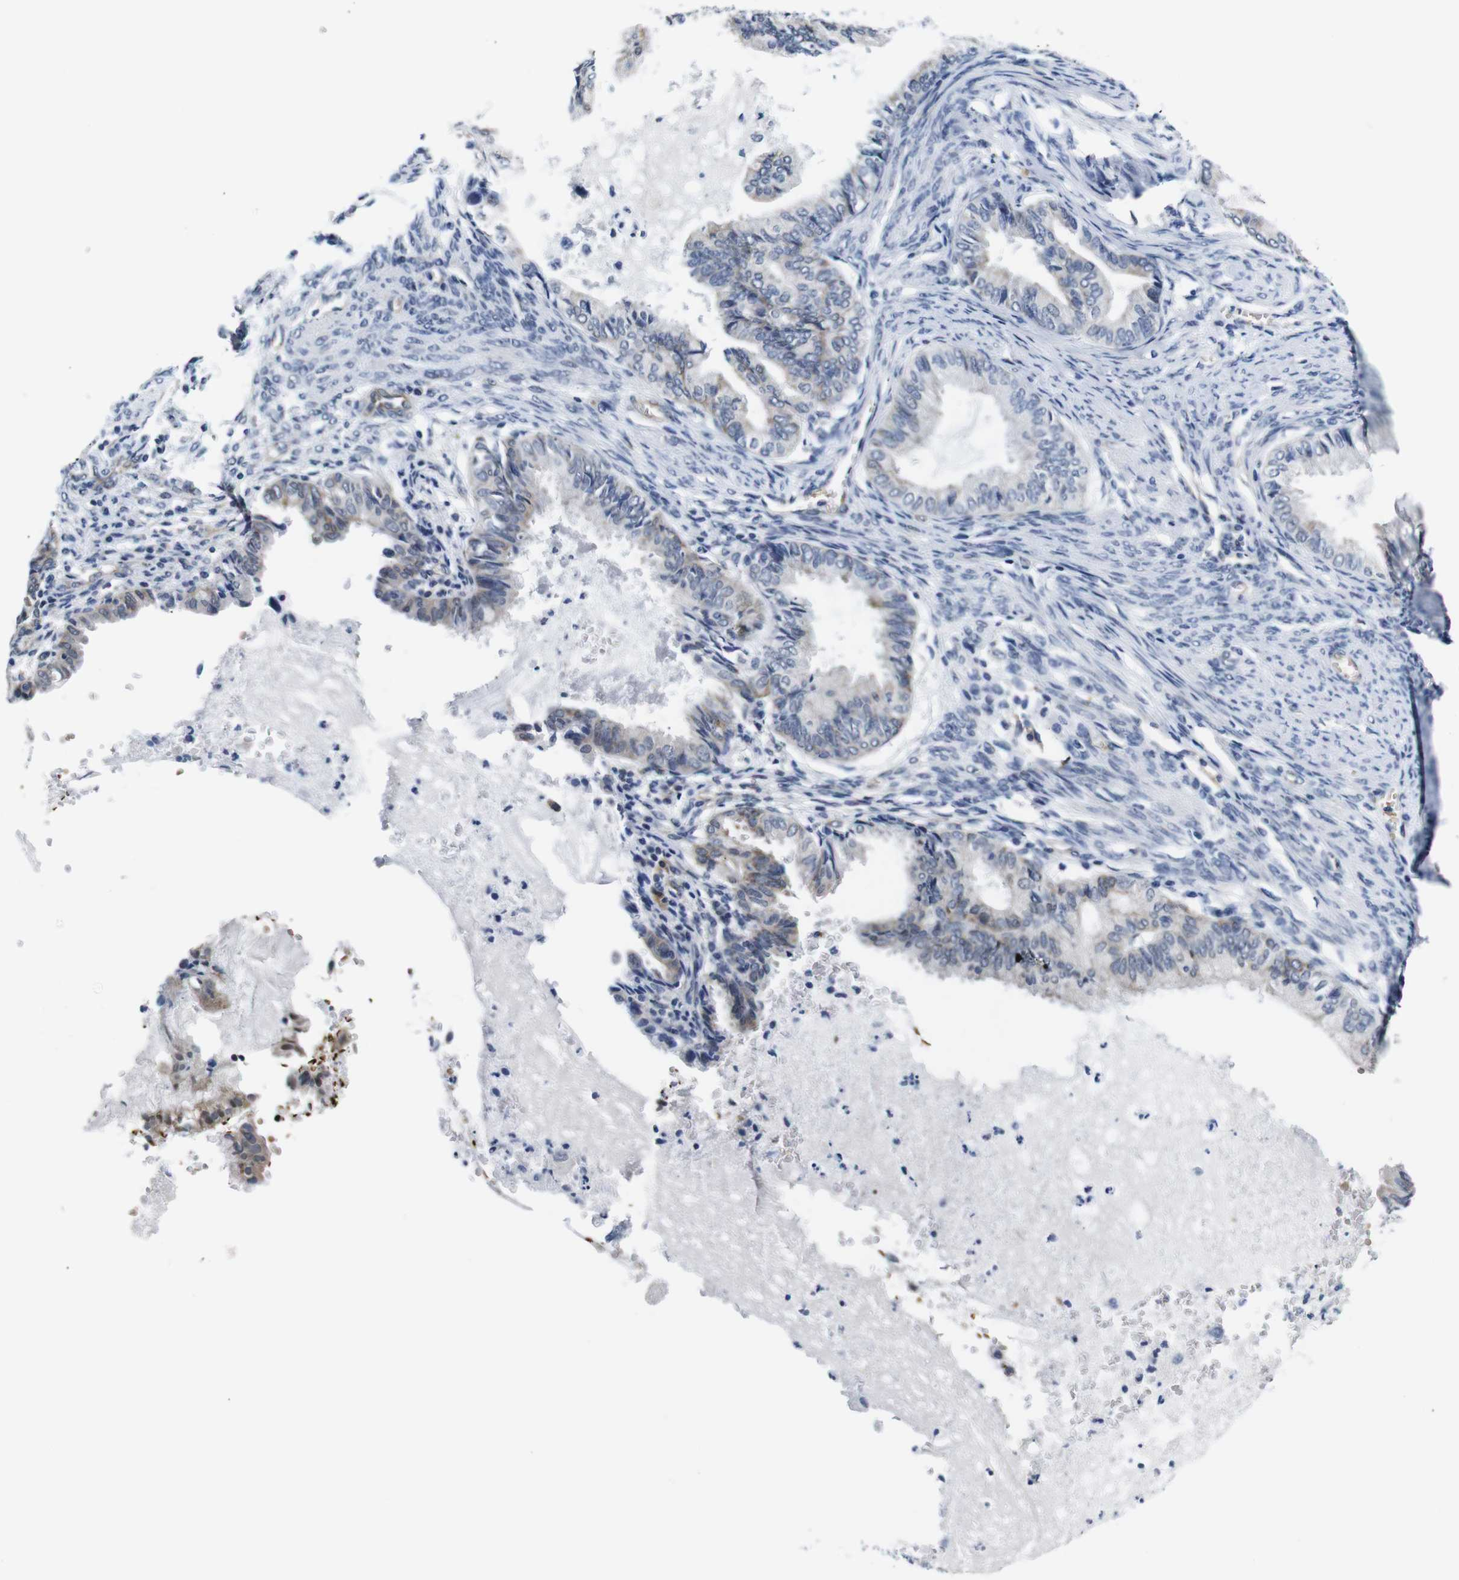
{"staining": {"intensity": "weak", "quantity": "<25%", "location": "cytoplasmic/membranous"}, "tissue": "endometrial cancer", "cell_type": "Tumor cells", "image_type": "cancer", "snomed": [{"axis": "morphology", "description": "Adenocarcinoma, NOS"}, {"axis": "topography", "description": "Endometrium"}], "caption": "Immunohistochemistry (IHC) photomicrograph of human endometrial cancer (adenocarcinoma) stained for a protein (brown), which exhibits no positivity in tumor cells.", "gene": "SOCS3", "patient": {"sex": "female", "age": 86}}